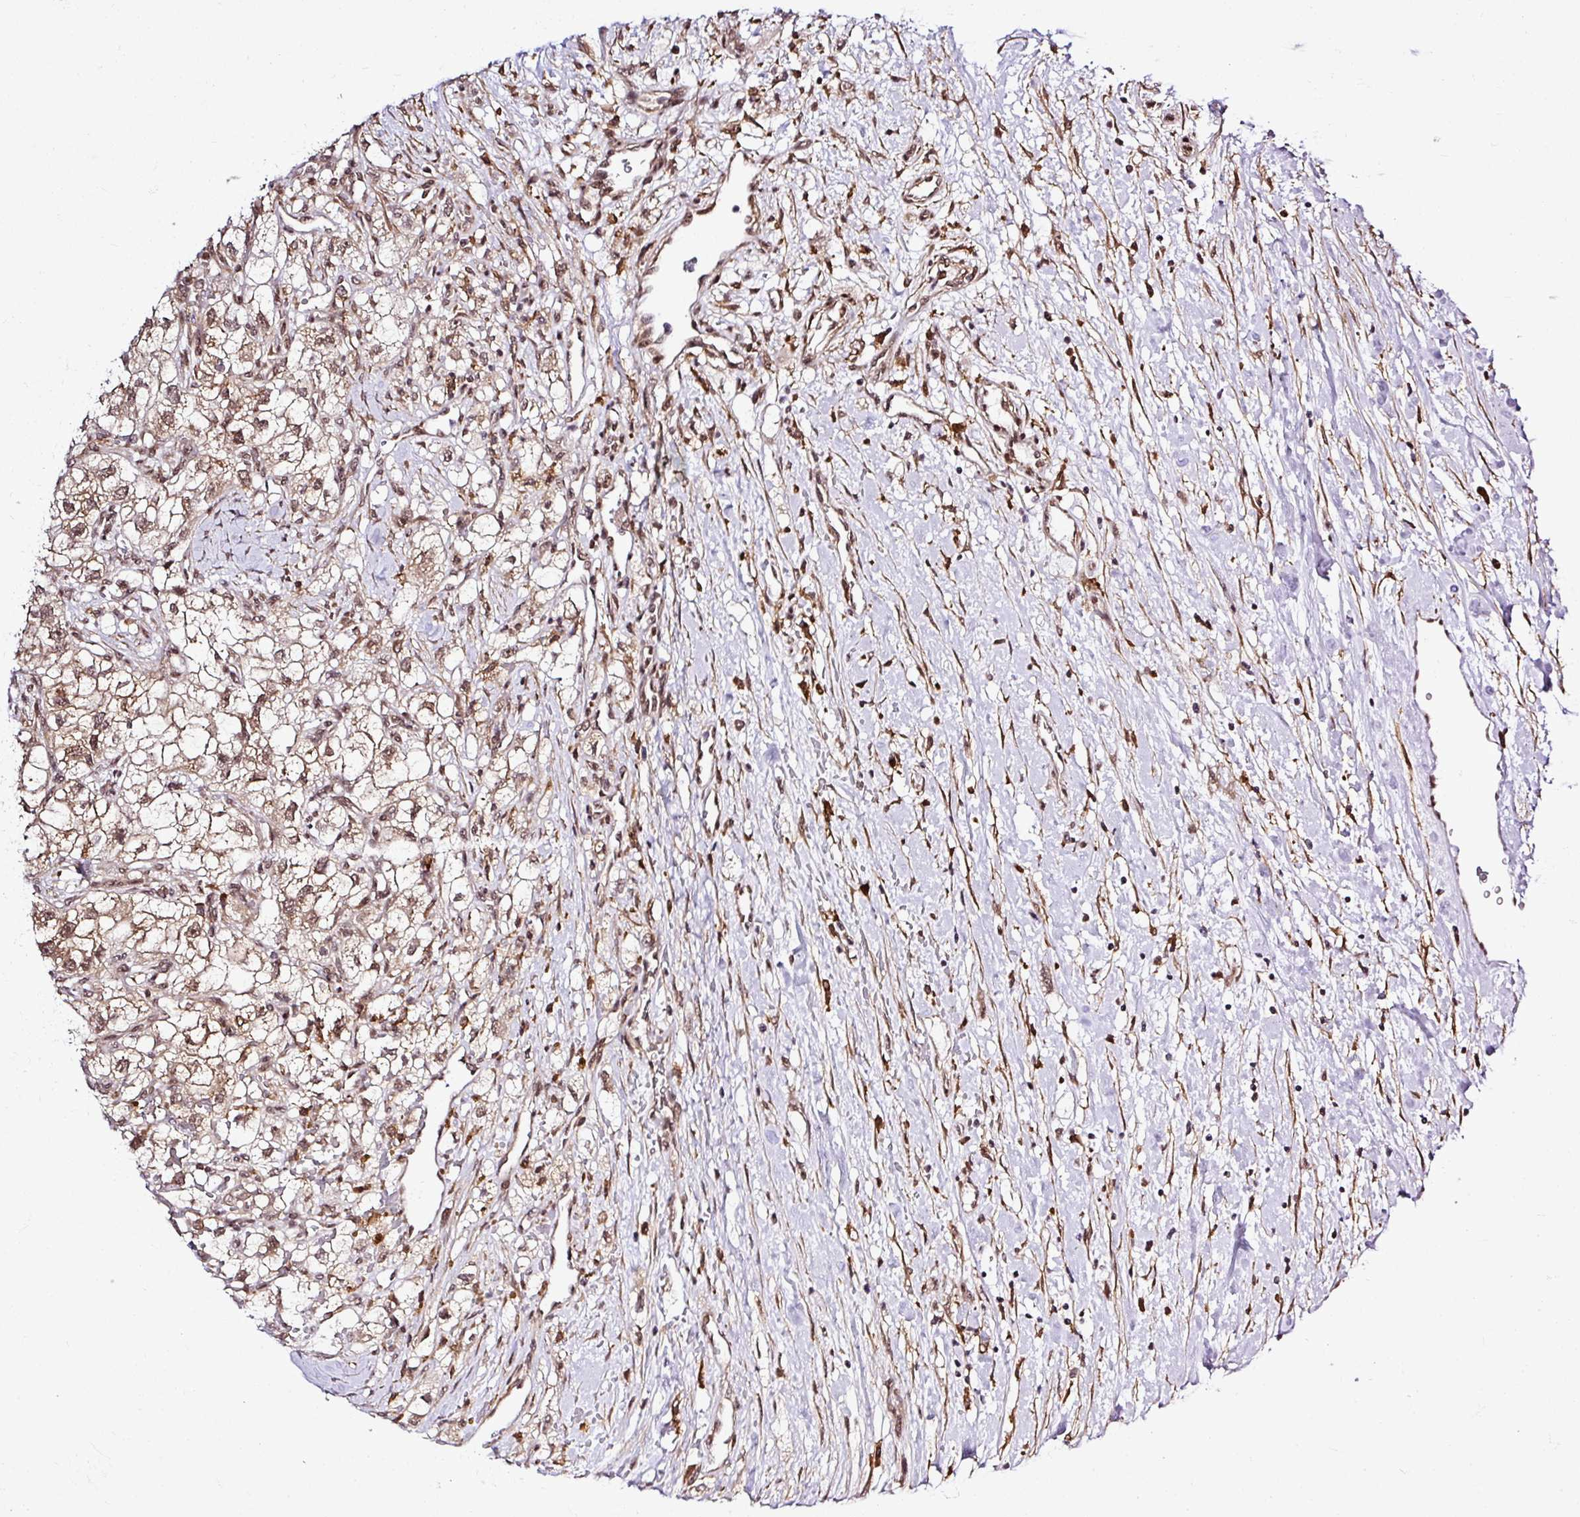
{"staining": {"intensity": "moderate", "quantity": ">75%", "location": "cytoplasmic/membranous,nuclear"}, "tissue": "renal cancer", "cell_type": "Tumor cells", "image_type": "cancer", "snomed": [{"axis": "morphology", "description": "Adenocarcinoma, NOS"}, {"axis": "topography", "description": "Kidney"}], "caption": "IHC histopathology image of neoplastic tissue: human adenocarcinoma (renal) stained using immunohistochemistry shows medium levels of moderate protein expression localized specifically in the cytoplasmic/membranous and nuclear of tumor cells, appearing as a cytoplasmic/membranous and nuclear brown color.", "gene": "FAM153A", "patient": {"sex": "male", "age": 59}}